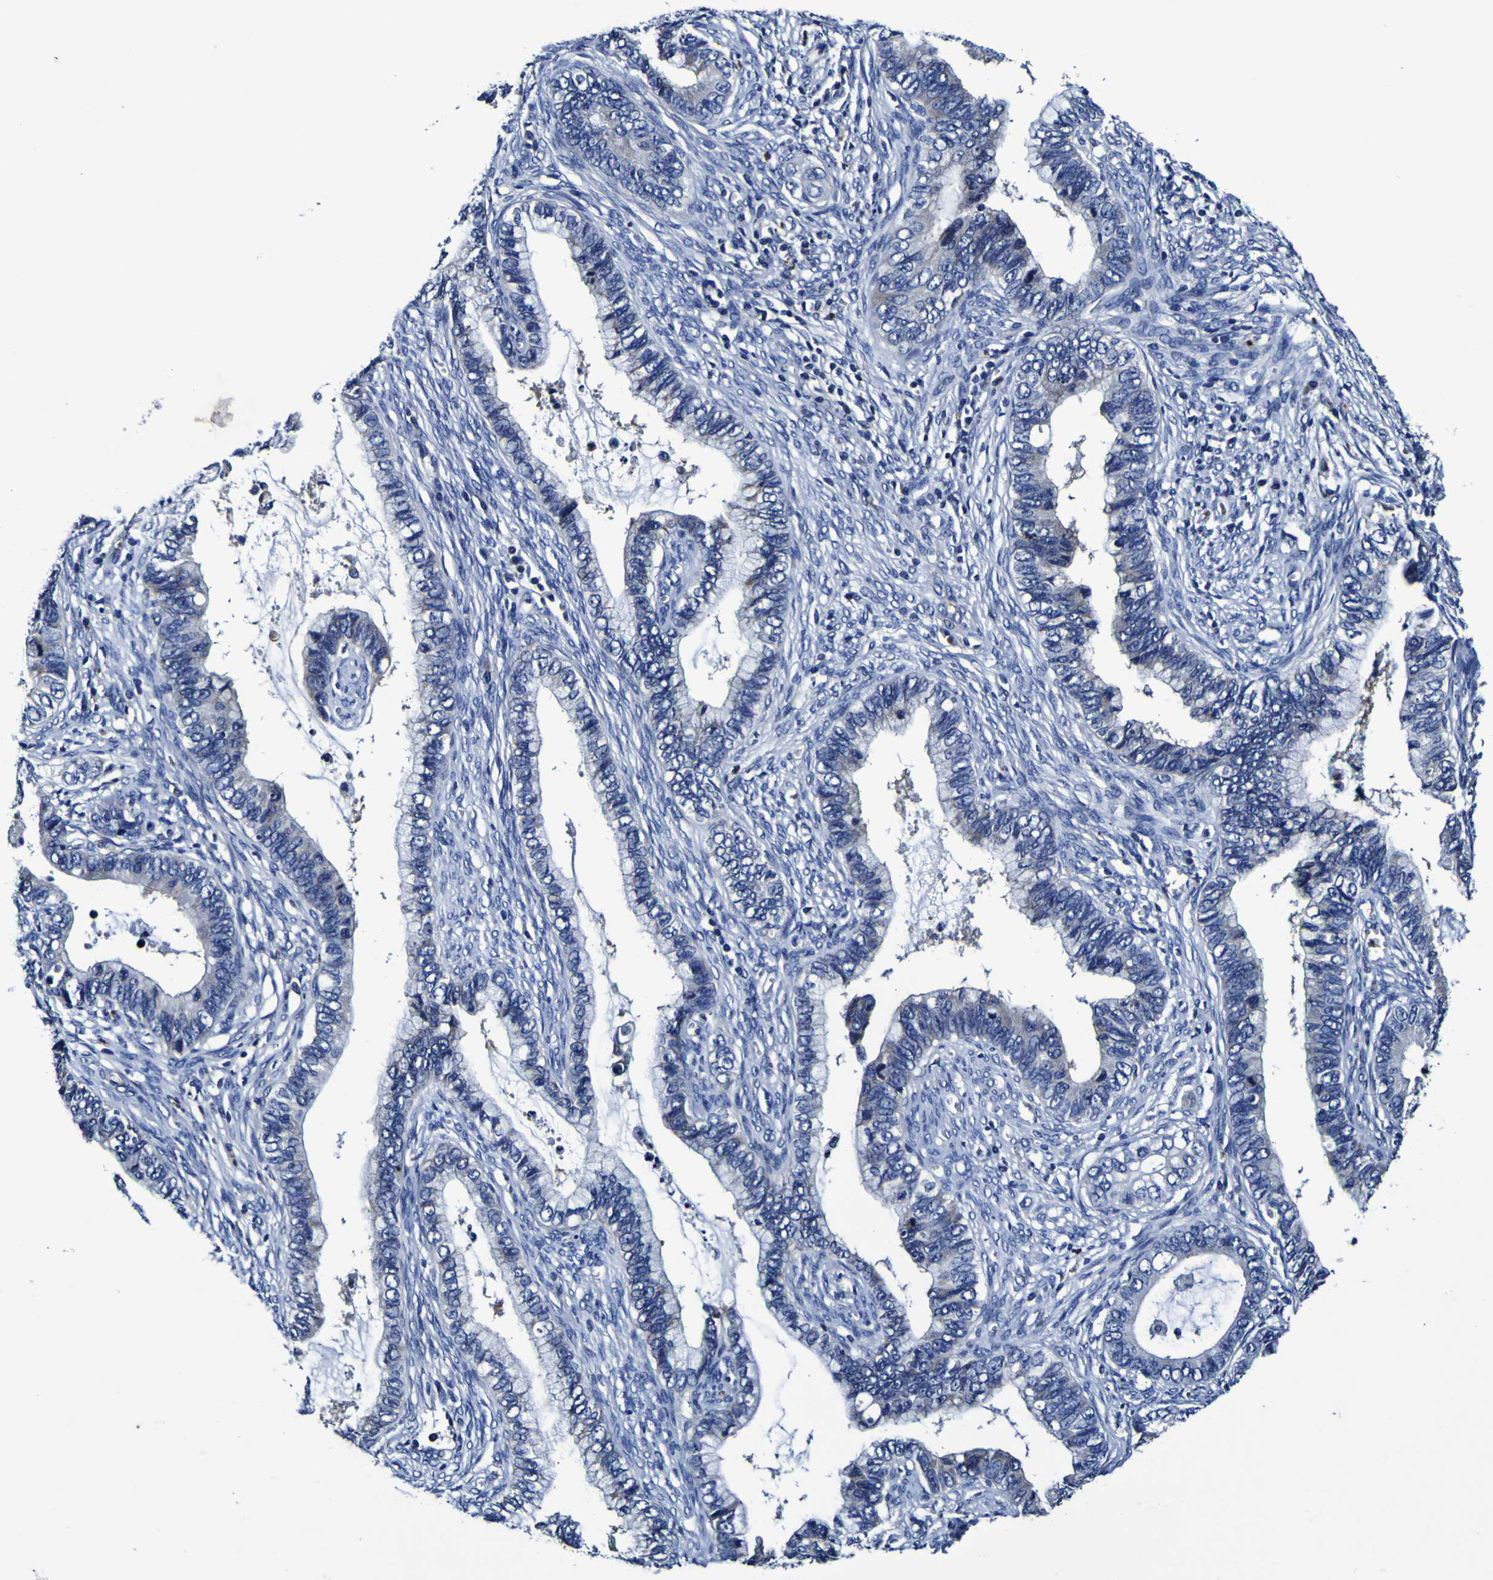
{"staining": {"intensity": "negative", "quantity": "none", "location": "none"}, "tissue": "cervical cancer", "cell_type": "Tumor cells", "image_type": "cancer", "snomed": [{"axis": "morphology", "description": "Adenocarcinoma, NOS"}, {"axis": "topography", "description": "Cervix"}], "caption": "Tumor cells are negative for protein expression in human adenocarcinoma (cervical). The staining was performed using DAB (3,3'-diaminobenzidine) to visualize the protein expression in brown, while the nuclei were stained in blue with hematoxylin (Magnification: 20x).", "gene": "PANK4", "patient": {"sex": "female", "age": 44}}